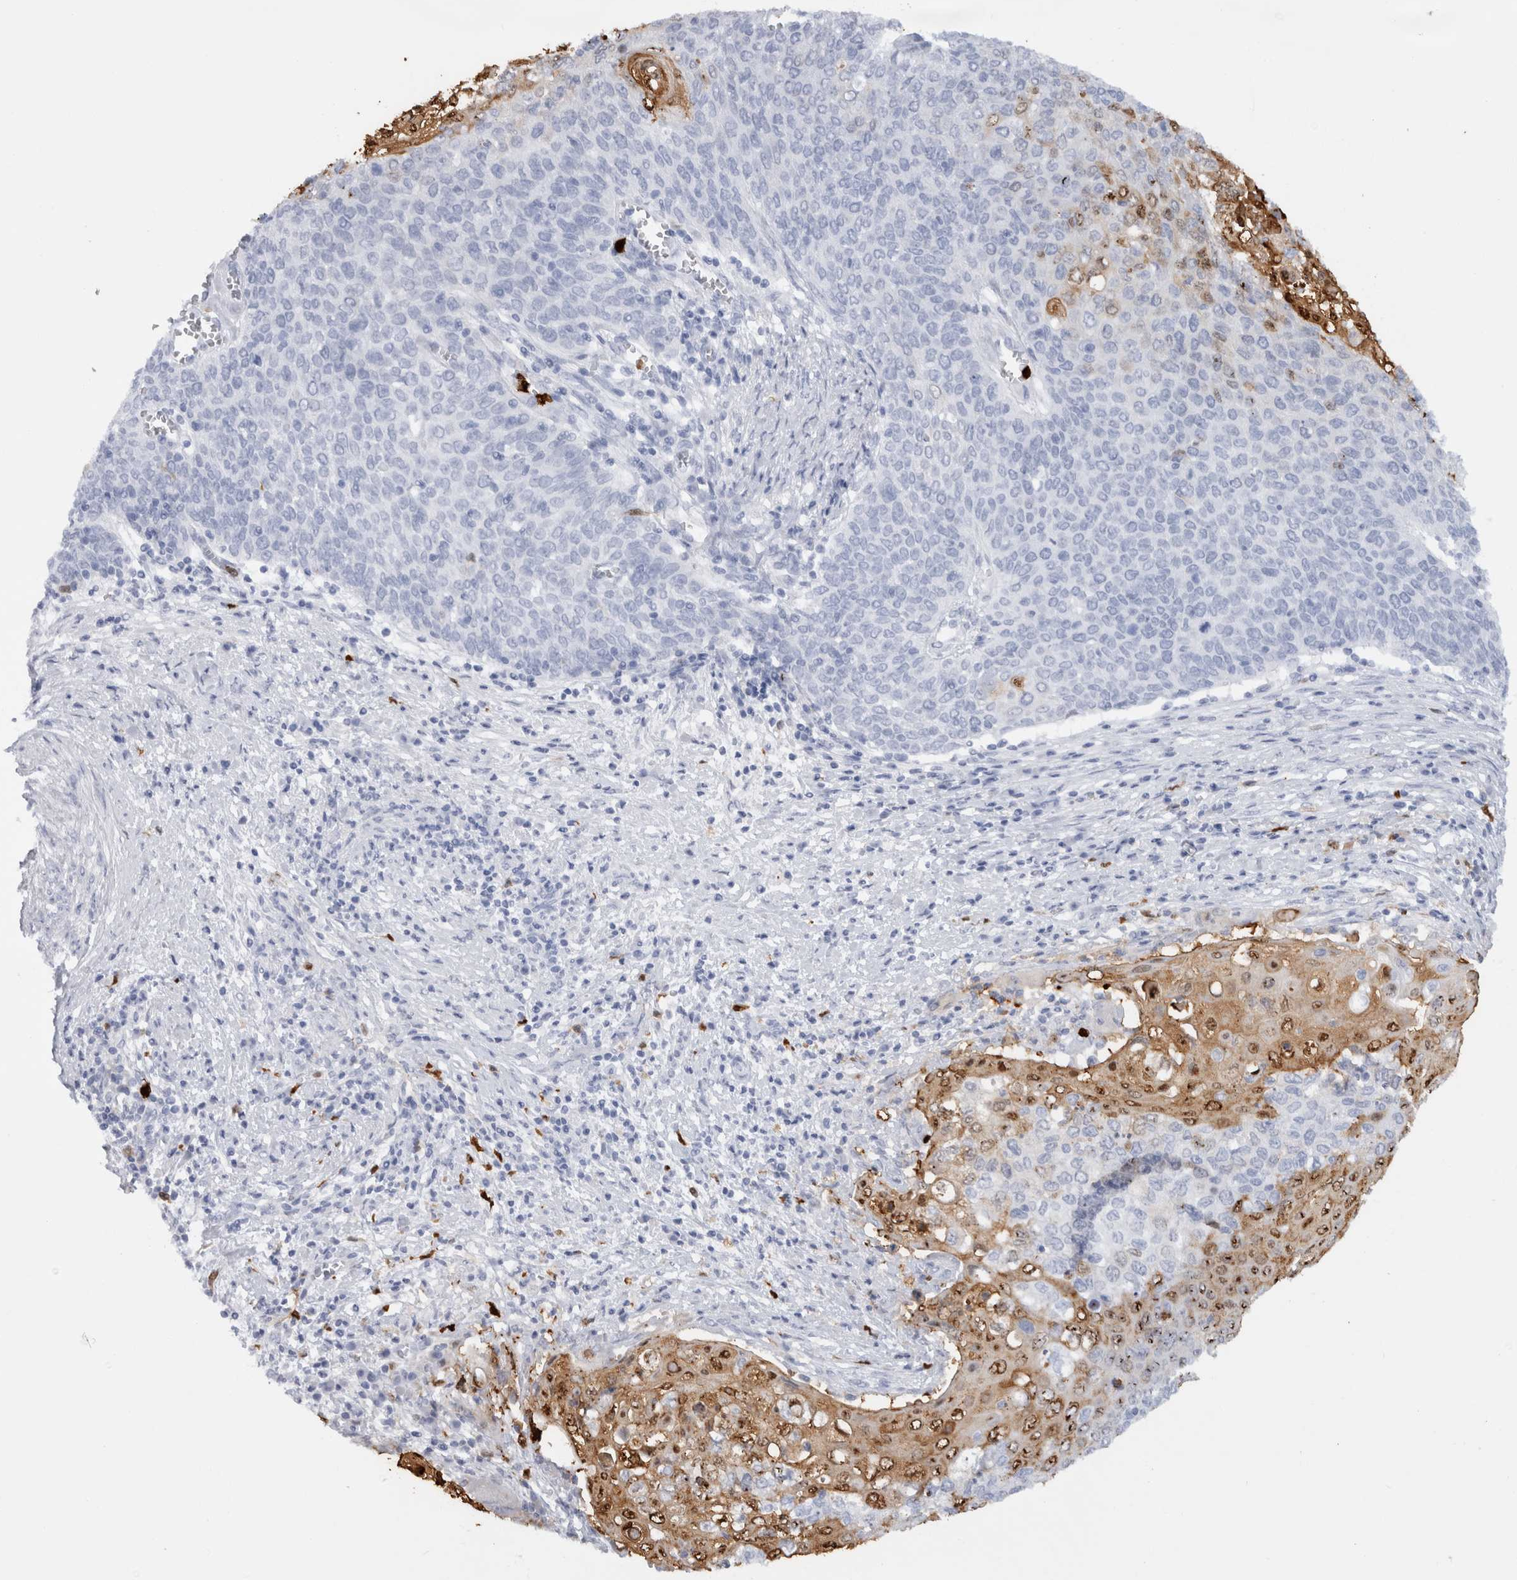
{"staining": {"intensity": "moderate", "quantity": "<25%", "location": "cytoplasmic/membranous,nuclear"}, "tissue": "cervical cancer", "cell_type": "Tumor cells", "image_type": "cancer", "snomed": [{"axis": "morphology", "description": "Squamous cell carcinoma, NOS"}, {"axis": "topography", "description": "Cervix"}], "caption": "This photomicrograph demonstrates IHC staining of human cervical squamous cell carcinoma, with low moderate cytoplasmic/membranous and nuclear staining in about <25% of tumor cells.", "gene": "S100A8", "patient": {"sex": "female", "age": 39}}